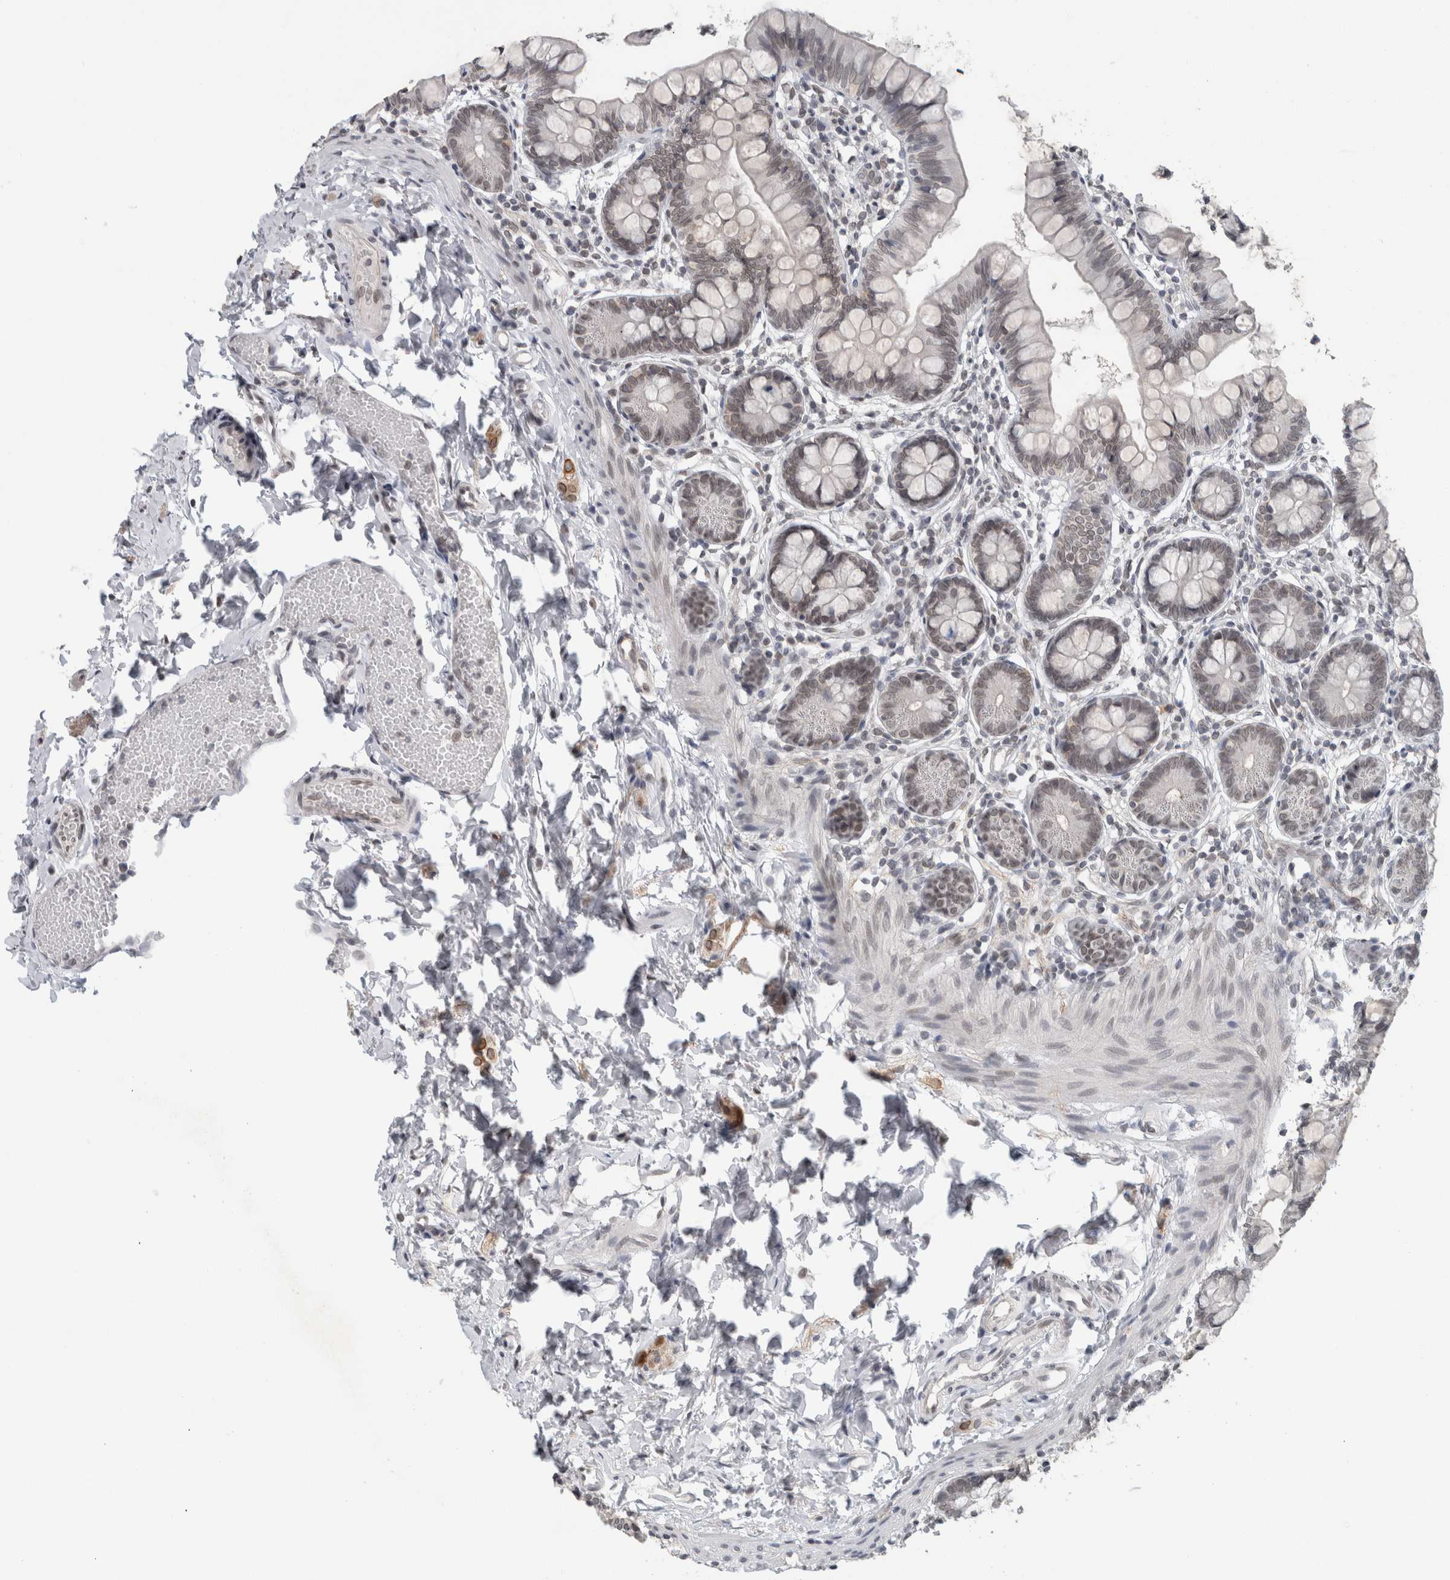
{"staining": {"intensity": "weak", "quantity": ">75%", "location": "nuclear"}, "tissue": "small intestine", "cell_type": "Glandular cells", "image_type": "normal", "snomed": [{"axis": "morphology", "description": "Normal tissue, NOS"}, {"axis": "topography", "description": "Small intestine"}], "caption": "This photomicrograph displays unremarkable small intestine stained with IHC to label a protein in brown. The nuclear of glandular cells show weak positivity for the protein. Nuclei are counter-stained blue.", "gene": "ZNF770", "patient": {"sex": "male", "age": 7}}